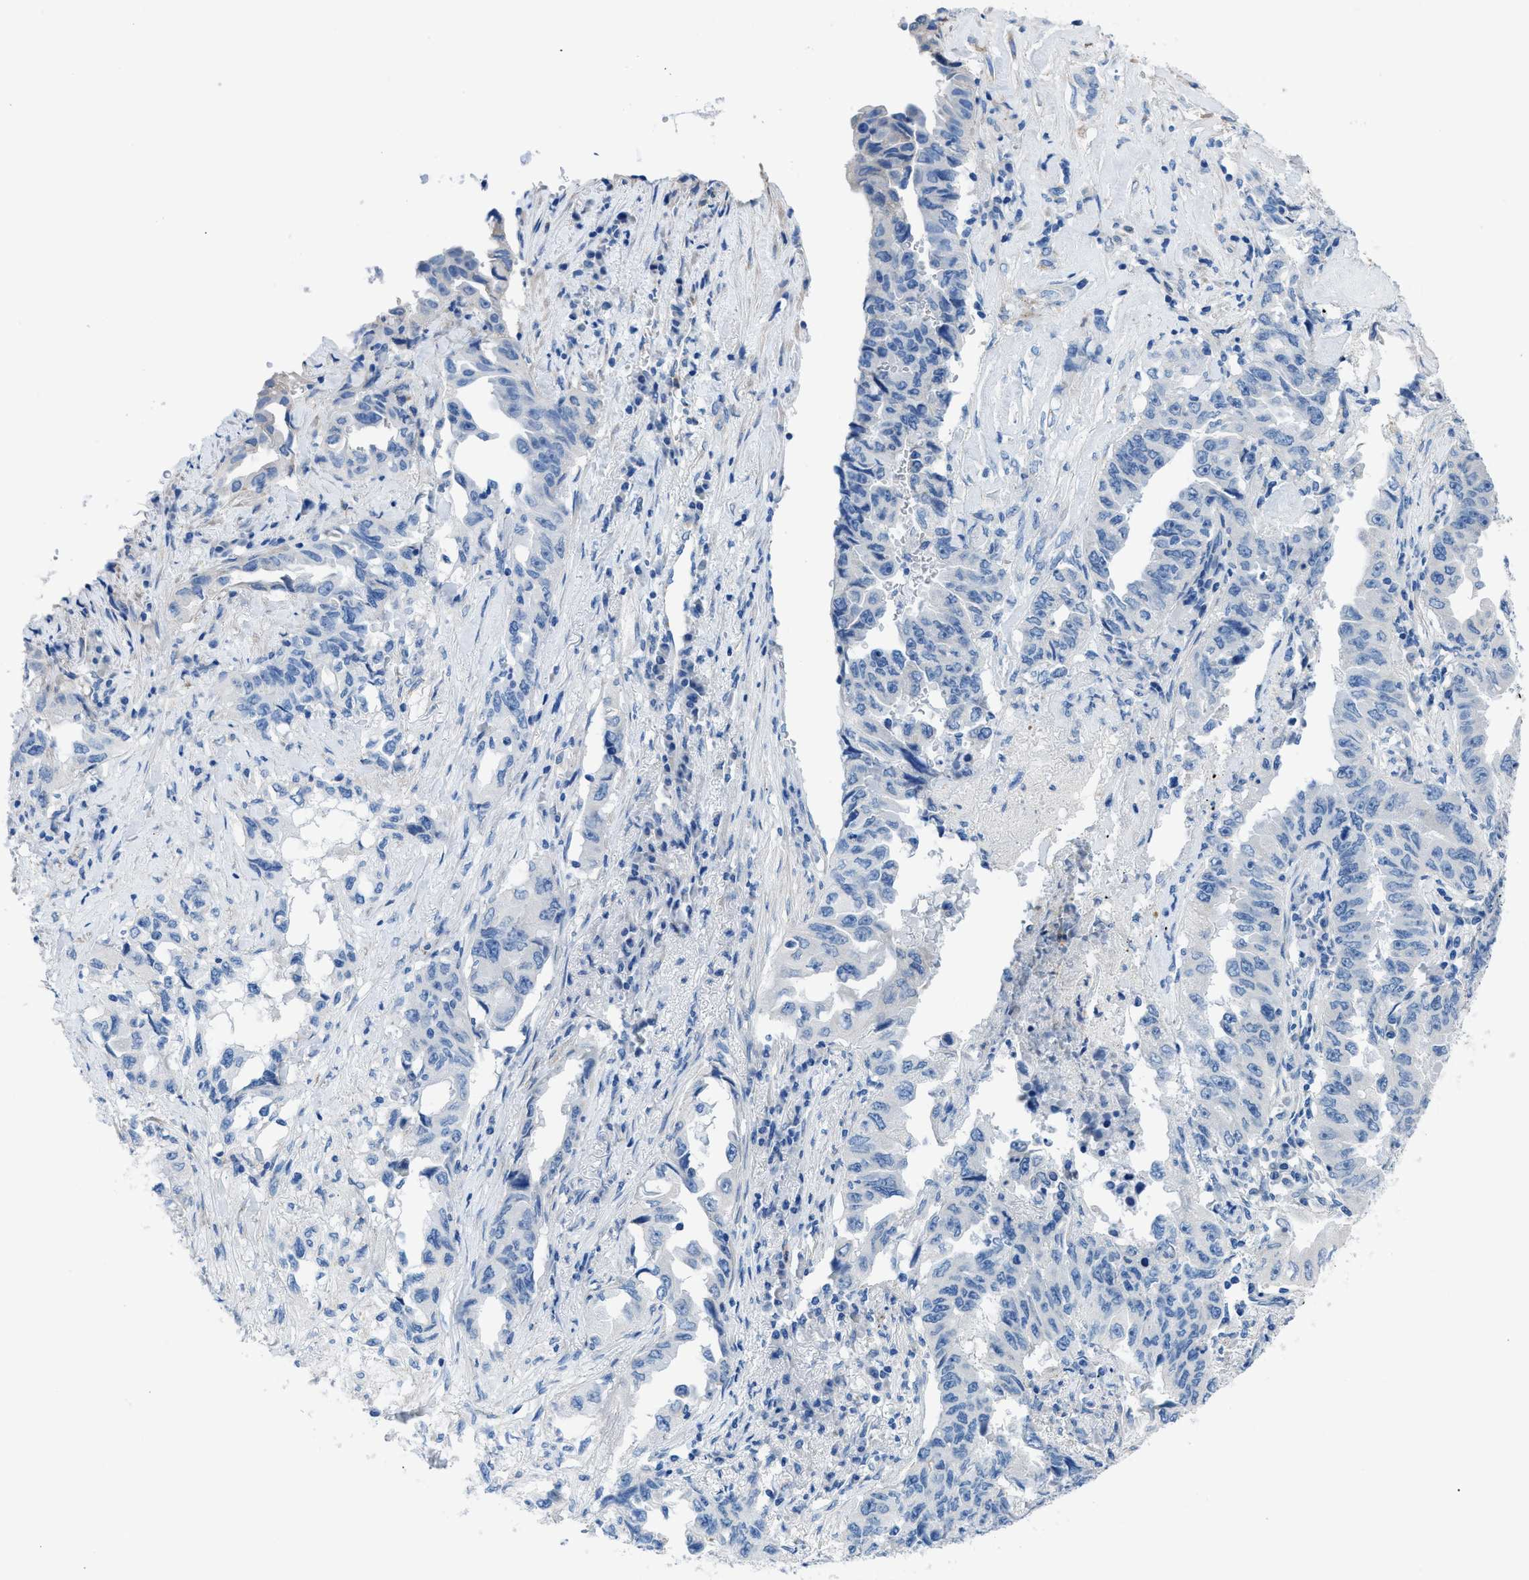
{"staining": {"intensity": "negative", "quantity": "none", "location": "none"}, "tissue": "lung cancer", "cell_type": "Tumor cells", "image_type": "cancer", "snomed": [{"axis": "morphology", "description": "Adenocarcinoma, NOS"}, {"axis": "topography", "description": "Lung"}], "caption": "The image exhibits no significant staining in tumor cells of adenocarcinoma (lung).", "gene": "ITPR1", "patient": {"sex": "female", "age": 51}}